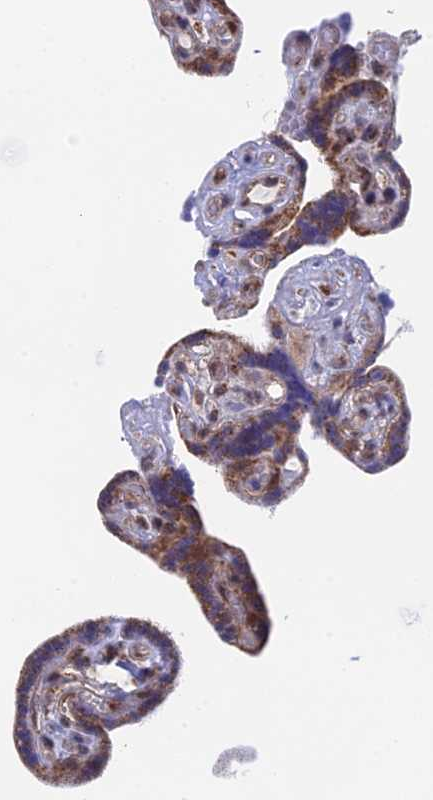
{"staining": {"intensity": "moderate", "quantity": ">75%", "location": "cytoplasmic/membranous"}, "tissue": "placenta", "cell_type": "Decidual cells", "image_type": "normal", "snomed": [{"axis": "morphology", "description": "Normal tissue, NOS"}, {"axis": "topography", "description": "Placenta"}], "caption": "IHC image of unremarkable human placenta stained for a protein (brown), which exhibits medium levels of moderate cytoplasmic/membranous expression in about >75% of decidual cells.", "gene": "CDC16", "patient": {"sex": "female", "age": 30}}